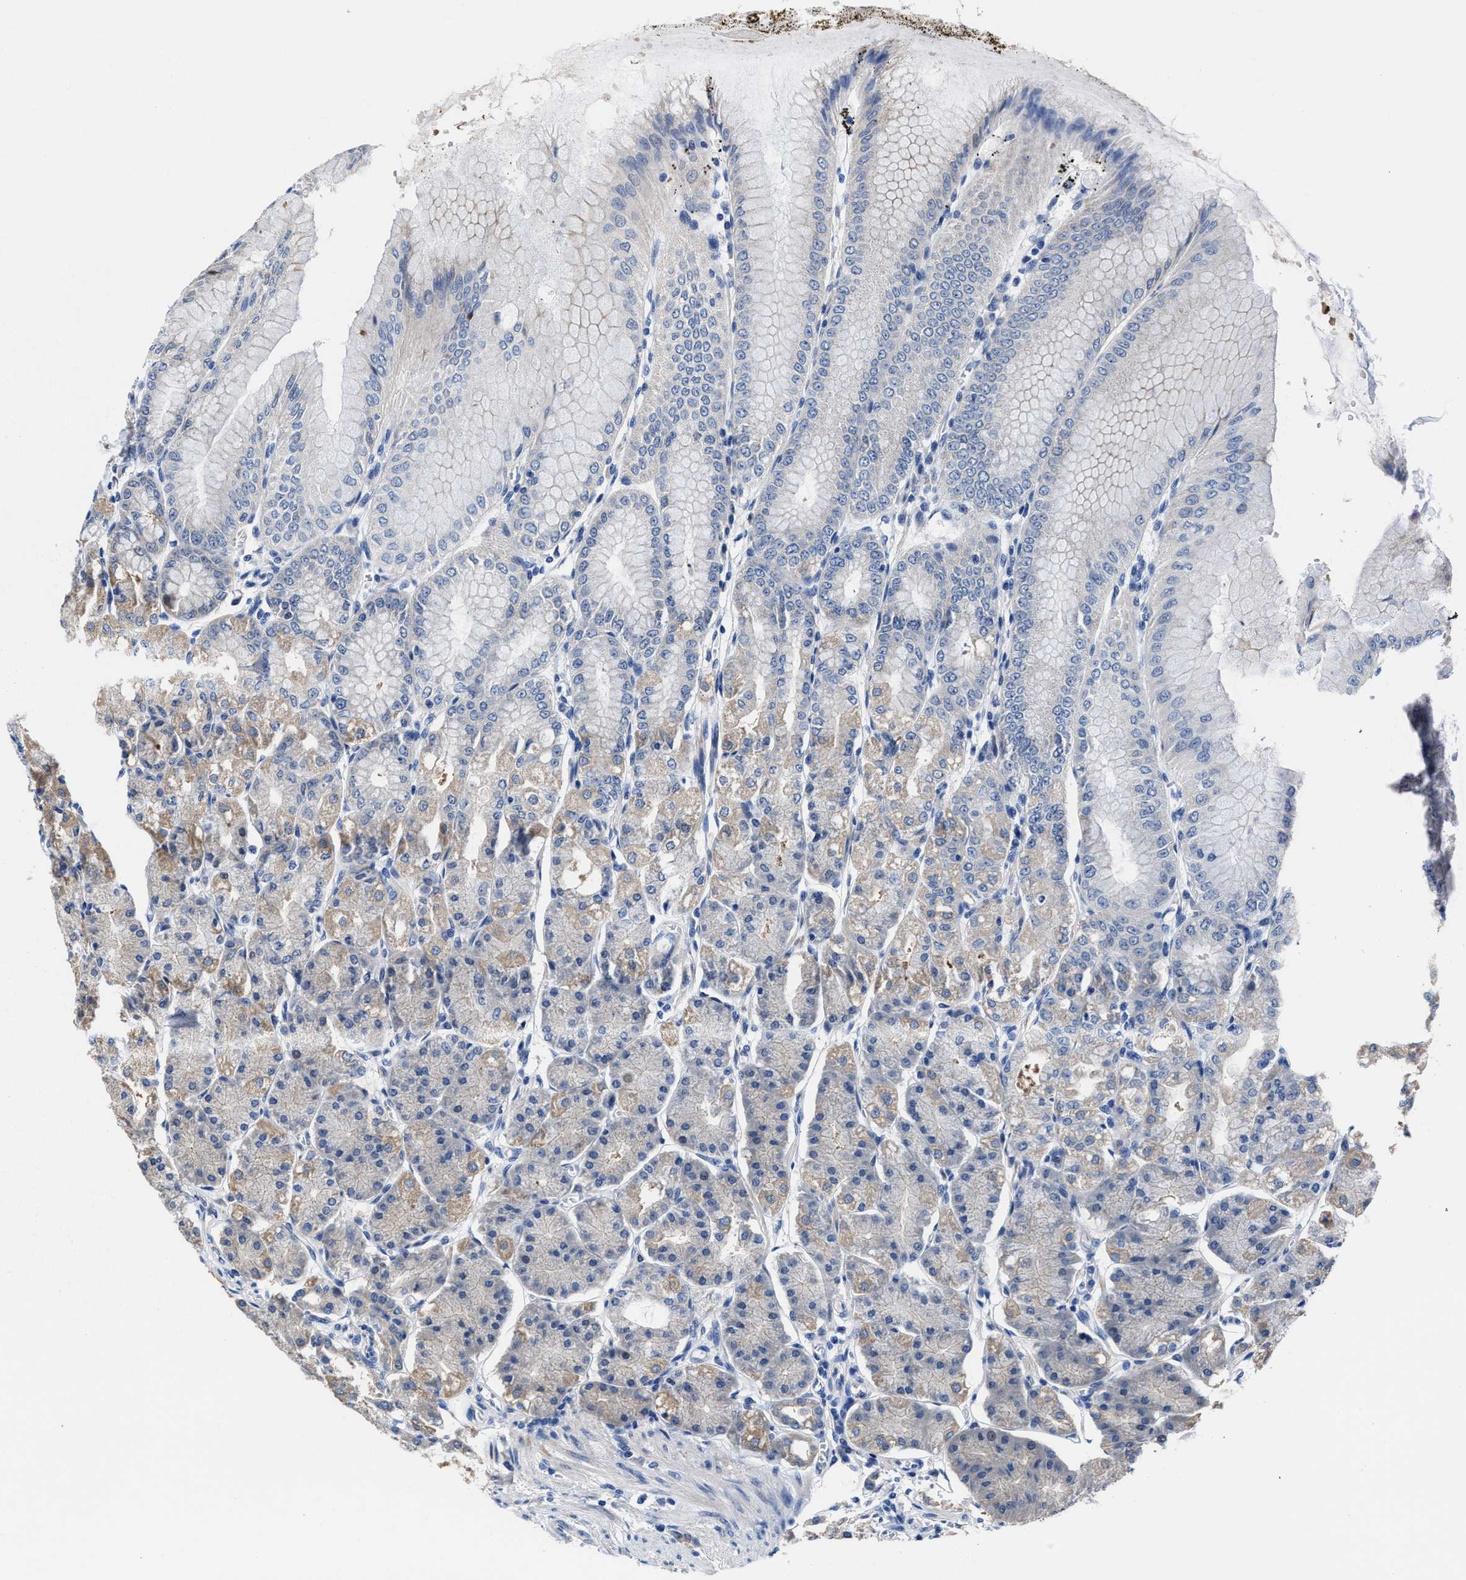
{"staining": {"intensity": "weak", "quantity": "<25%", "location": "cytoplasmic/membranous"}, "tissue": "stomach", "cell_type": "Glandular cells", "image_type": "normal", "snomed": [{"axis": "morphology", "description": "Normal tissue, NOS"}, {"axis": "topography", "description": "Stomach, lower"}], "caption": "Immunohistochemistry (IHC) image of normal stomach: stomach stained with DAB exhibits no significant protein positivity in glandular cells.", "gene": "HOOK1", "patient": {"sex": "male", "age": 71}}